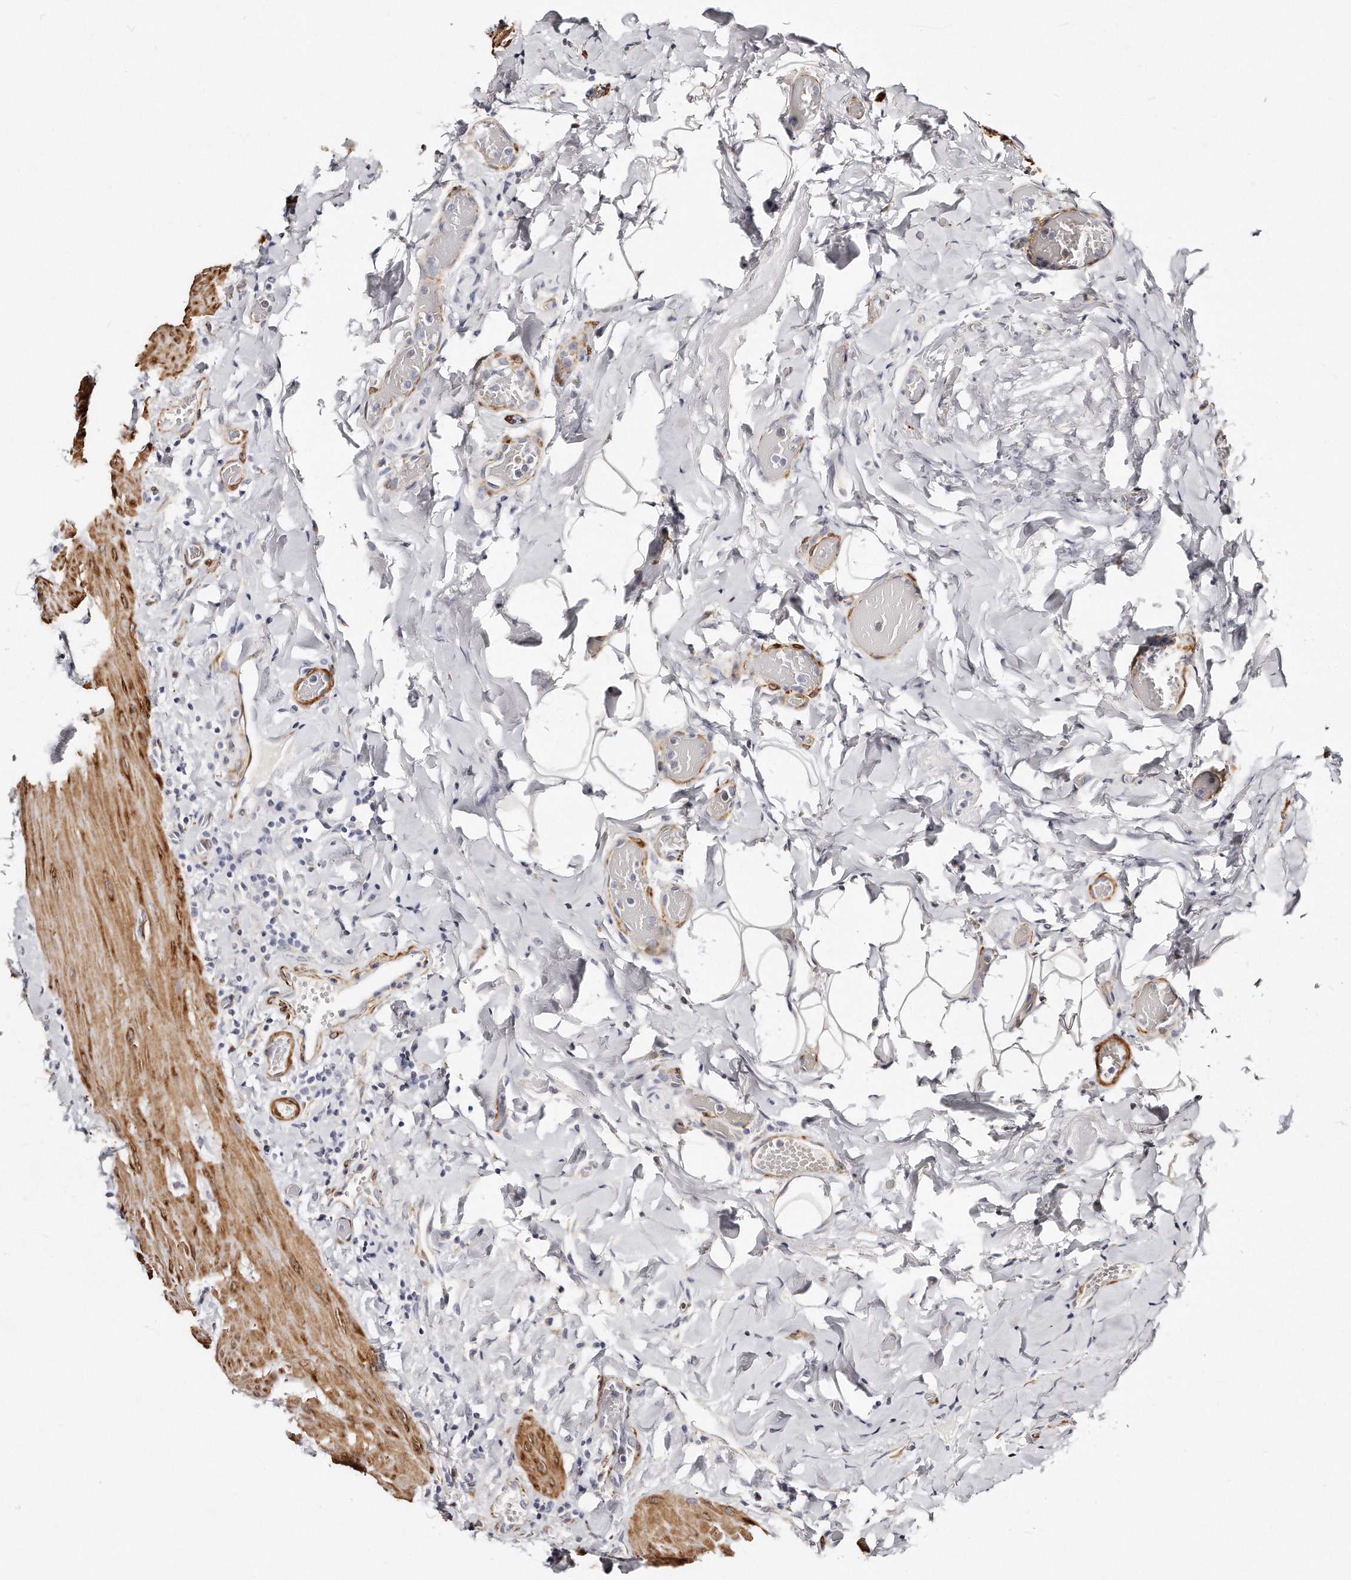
{"staining": {"intensity": "negative", "quantity": "none", "location": "none"}, "tissue": "gallbladder", "cell_type": "Glandular cells", "image_type": "normal", "snomed": [{"axis": "morphology", "description": "Normal tissue, NOS"}, {"axis": "topography", "description": "Gallbladder"}], "caption": "An image of gallbladder stained for a protein demonstrates no brown staining in glandular cells.", "gene": "LMOD1", "patient": {"sex": "male", "age": 55}}